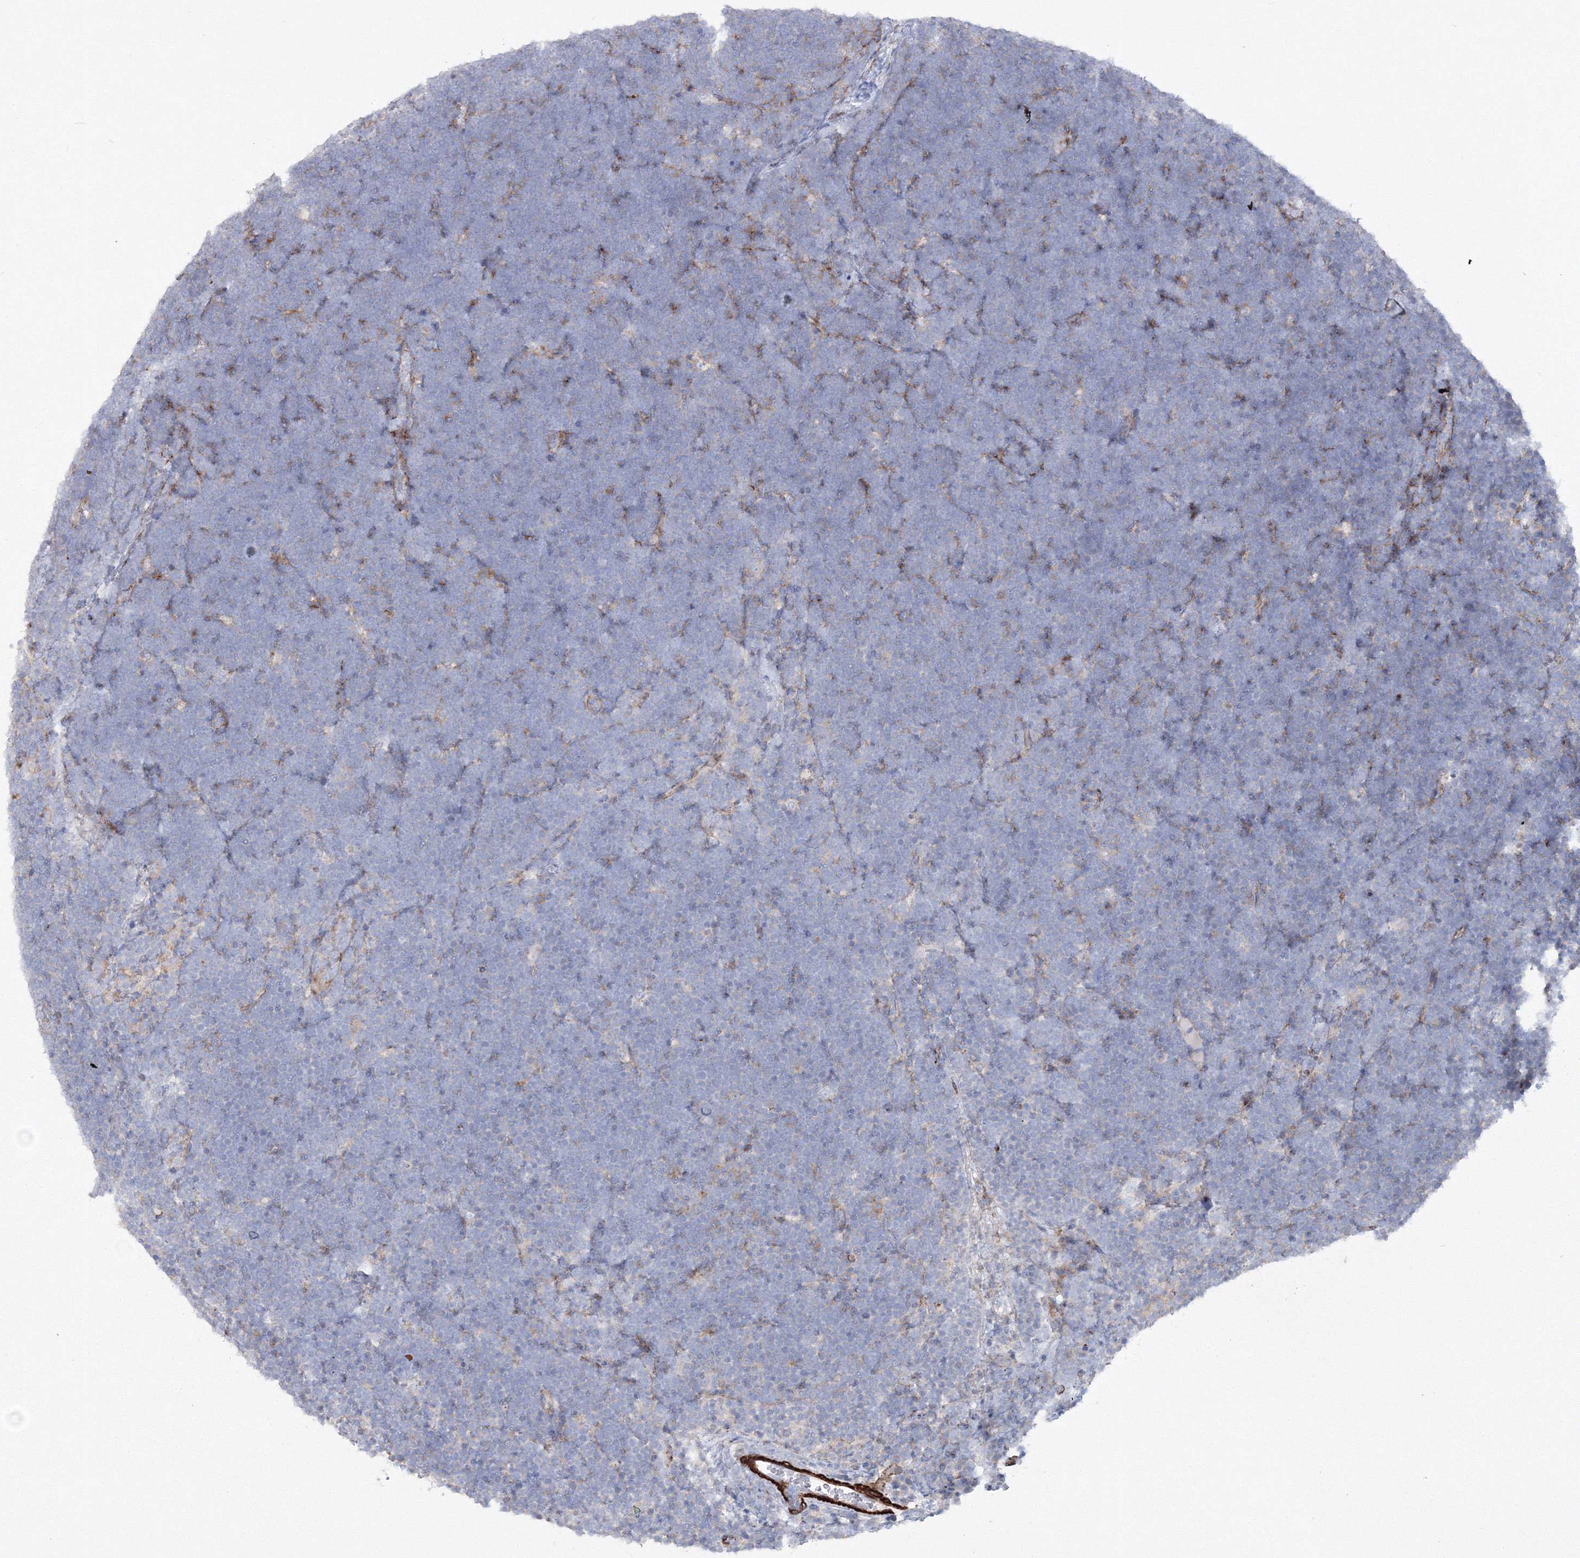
{"staining": {"intensity": "negative", "quantity": "none", "location": "none"}, "tissue": "lymphoma", "cell_type": "Tumor cells", "image_type": "cancer", "snomed": [{"axis": "morphology", "description": "Malignant lymphoma, non-Hodgkin's type, High grade"}, {"axis": "topography", "description": "Lymph node"}], "caption": "IHC photomicrograph of malignant lymphoma, non-Hodgkin's type (high-grade) stained for a protein (brown), which demonstrates no positivity in tumor cells.", "gene": "GPR82", "patient": {"sex": "male", "age": 13}}